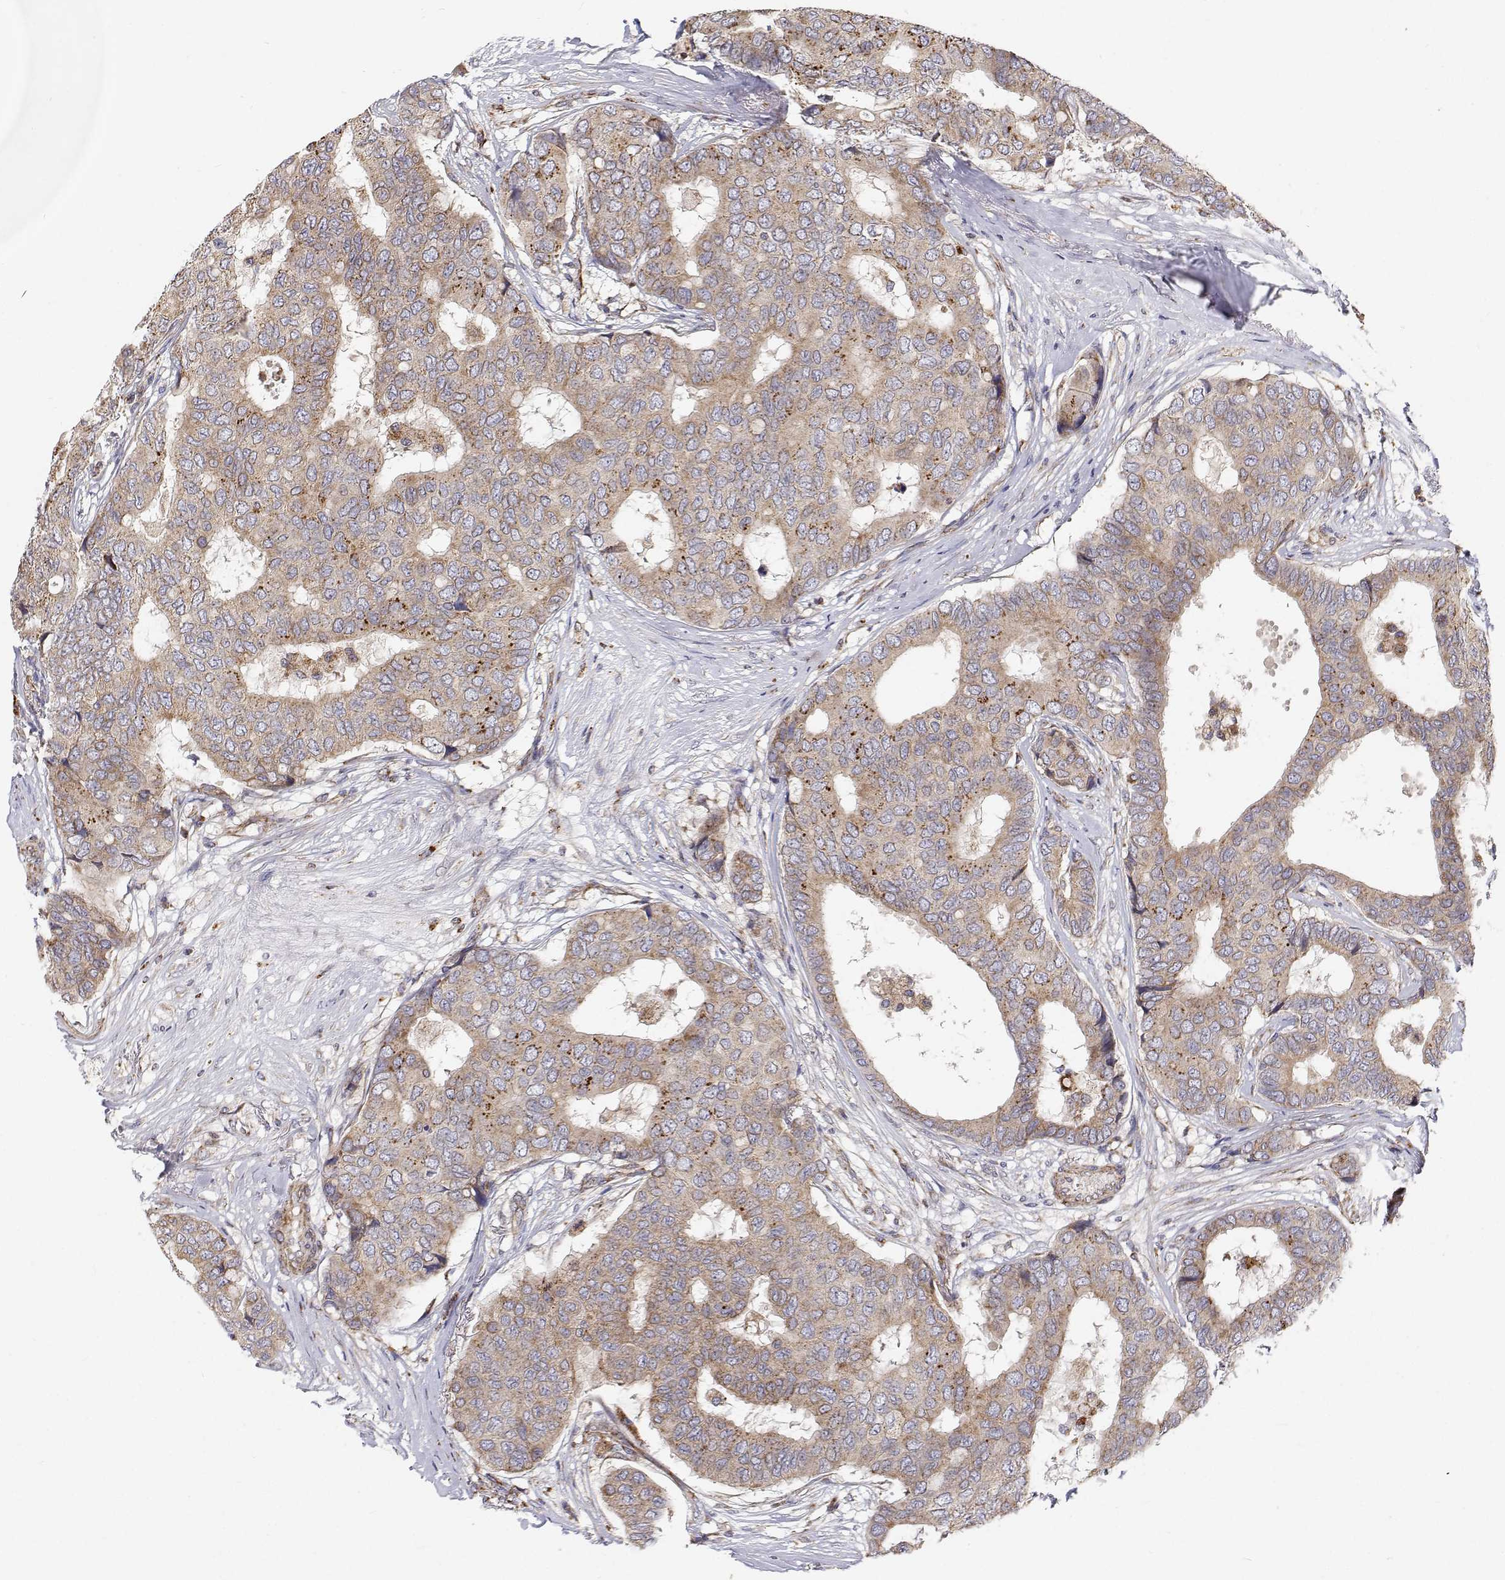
{"staining": {"intensity": "weak", "quantity": "25%-75%", "location": "cytoplasmic/membranous"}, "tissue": "breast cancer", "cell_type": "Tumor cells", "image_type": "cancer", "snomed": [{"axis": "morphology", "description": "Duct carcinoma"}, {"axis": "topography", "description": "Breast"}], "caption": "Immunohistochemical staining of breast invasive ductal carcinoma demonstrates low levels of weak cytoplasmic/membranous positivity in approximately 25%-75% of tumor cells.", "gene": "SPICE1", "patient": {"sex": "female", "age": 75}}